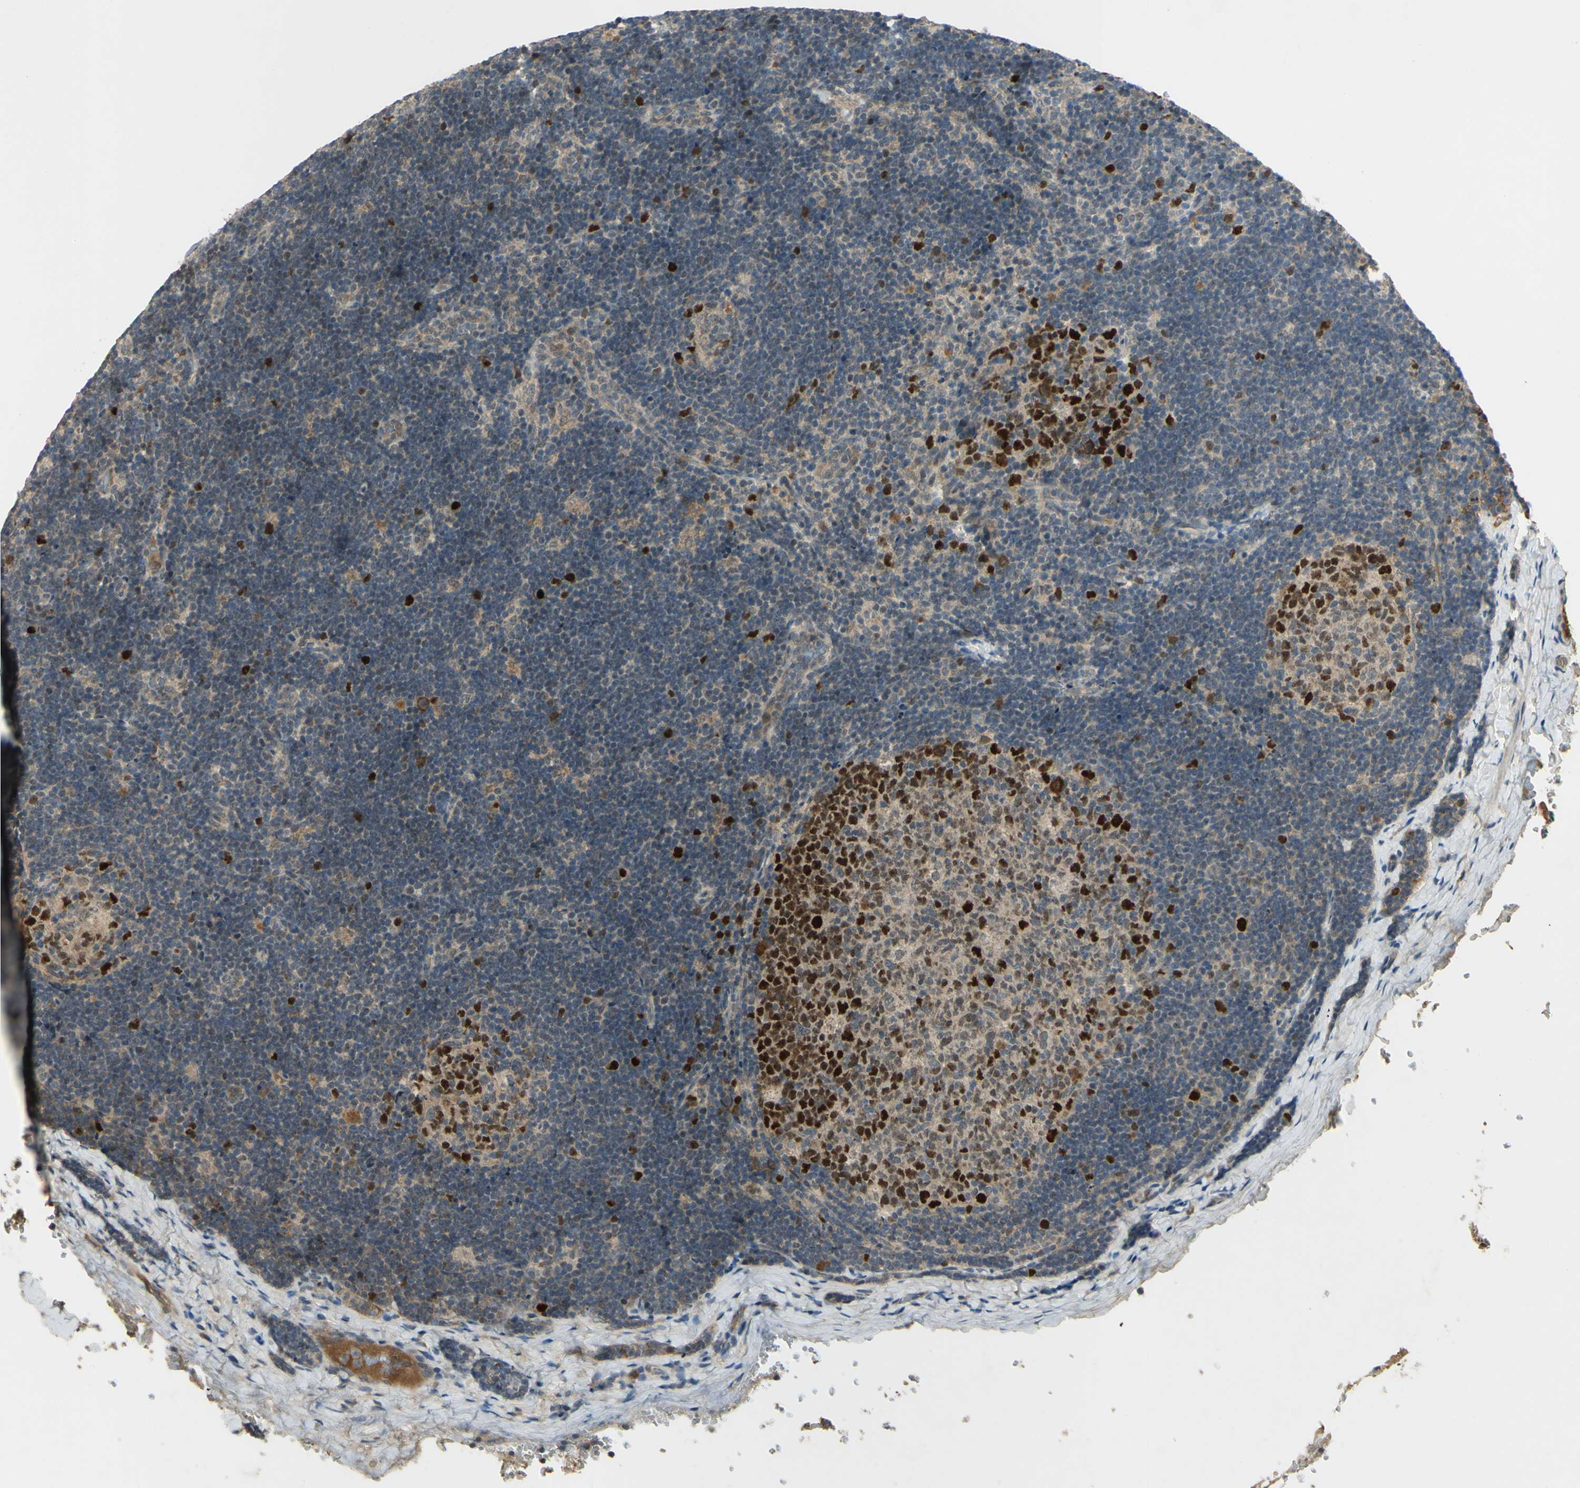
{"staining": {"intensity": "strong", "quantity": ">75%", "location": "nuclear"}, "tissue": "lymph node", "cell_type": "Germinal center cells", "image_type": "normal", "snomed": [{"axis": "morphology", "description": "Normal tissue, NOS"}, {"axis": "topography", "description": "Lymph node"}], "caption": "The immunohistochemical stain highlights strong nuclear staining in germinal center cells of normal lymph node.", "gene": "RAD18", "patient": {"sex": "female", "age": 14}}